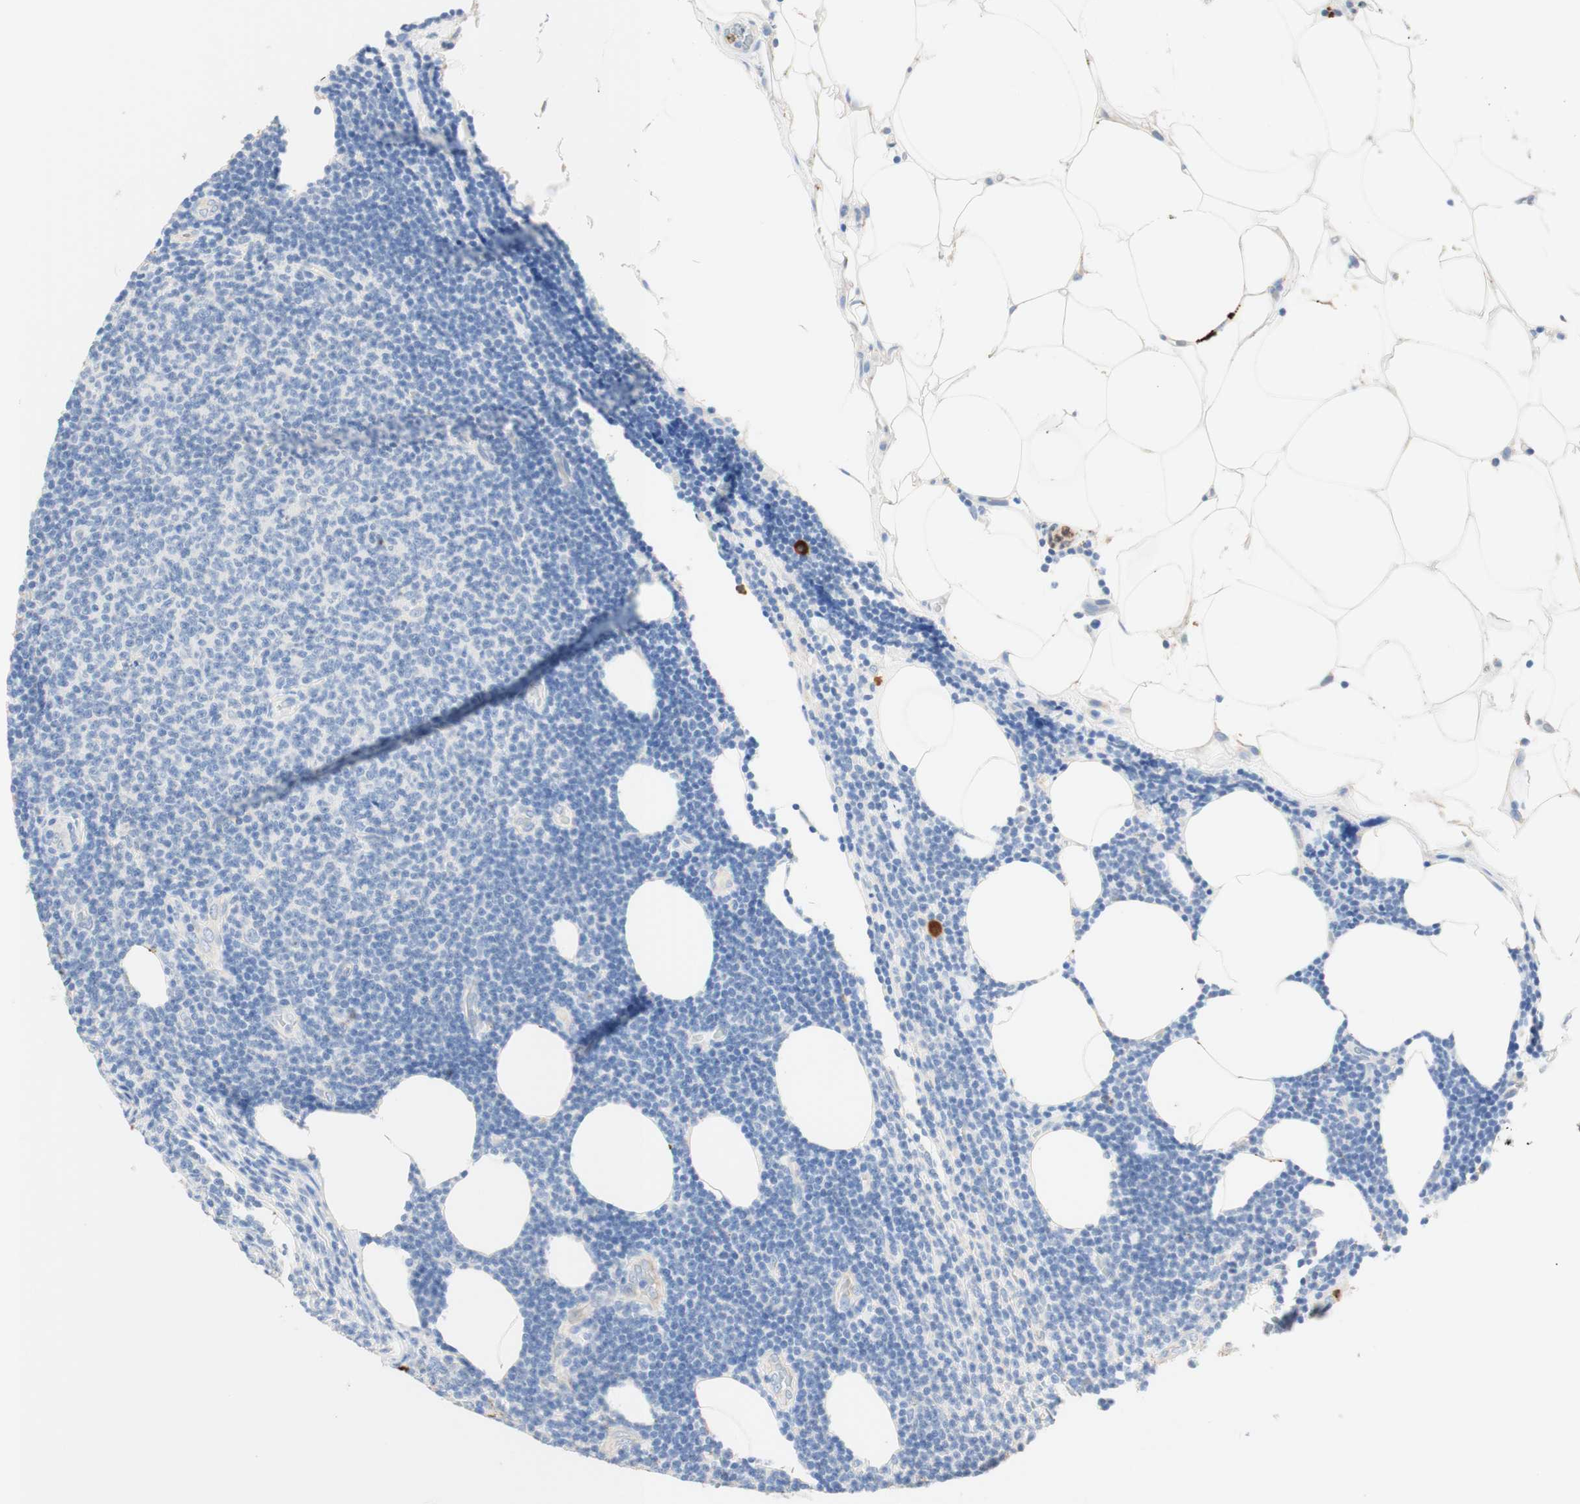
{"staining": {"intensity": "negative", "quantity": "none", "location": "none"}, "tissue": "lymphoma", "cell_type": "Tumor cells", "image_type": "cancer", "snomed": [{"axis": "morphology", "description": "Malignant lymphoma, non-Hodgkin's type, Low grade"}, {"axis": "topography", "description": "Lymph node"}], "caption": "Human lymphoma stained for a protein using immunohistochemistry displays no staining in tumor cells.", "gene": "CD63", "patient": {"sex": "male", "age": 66}}